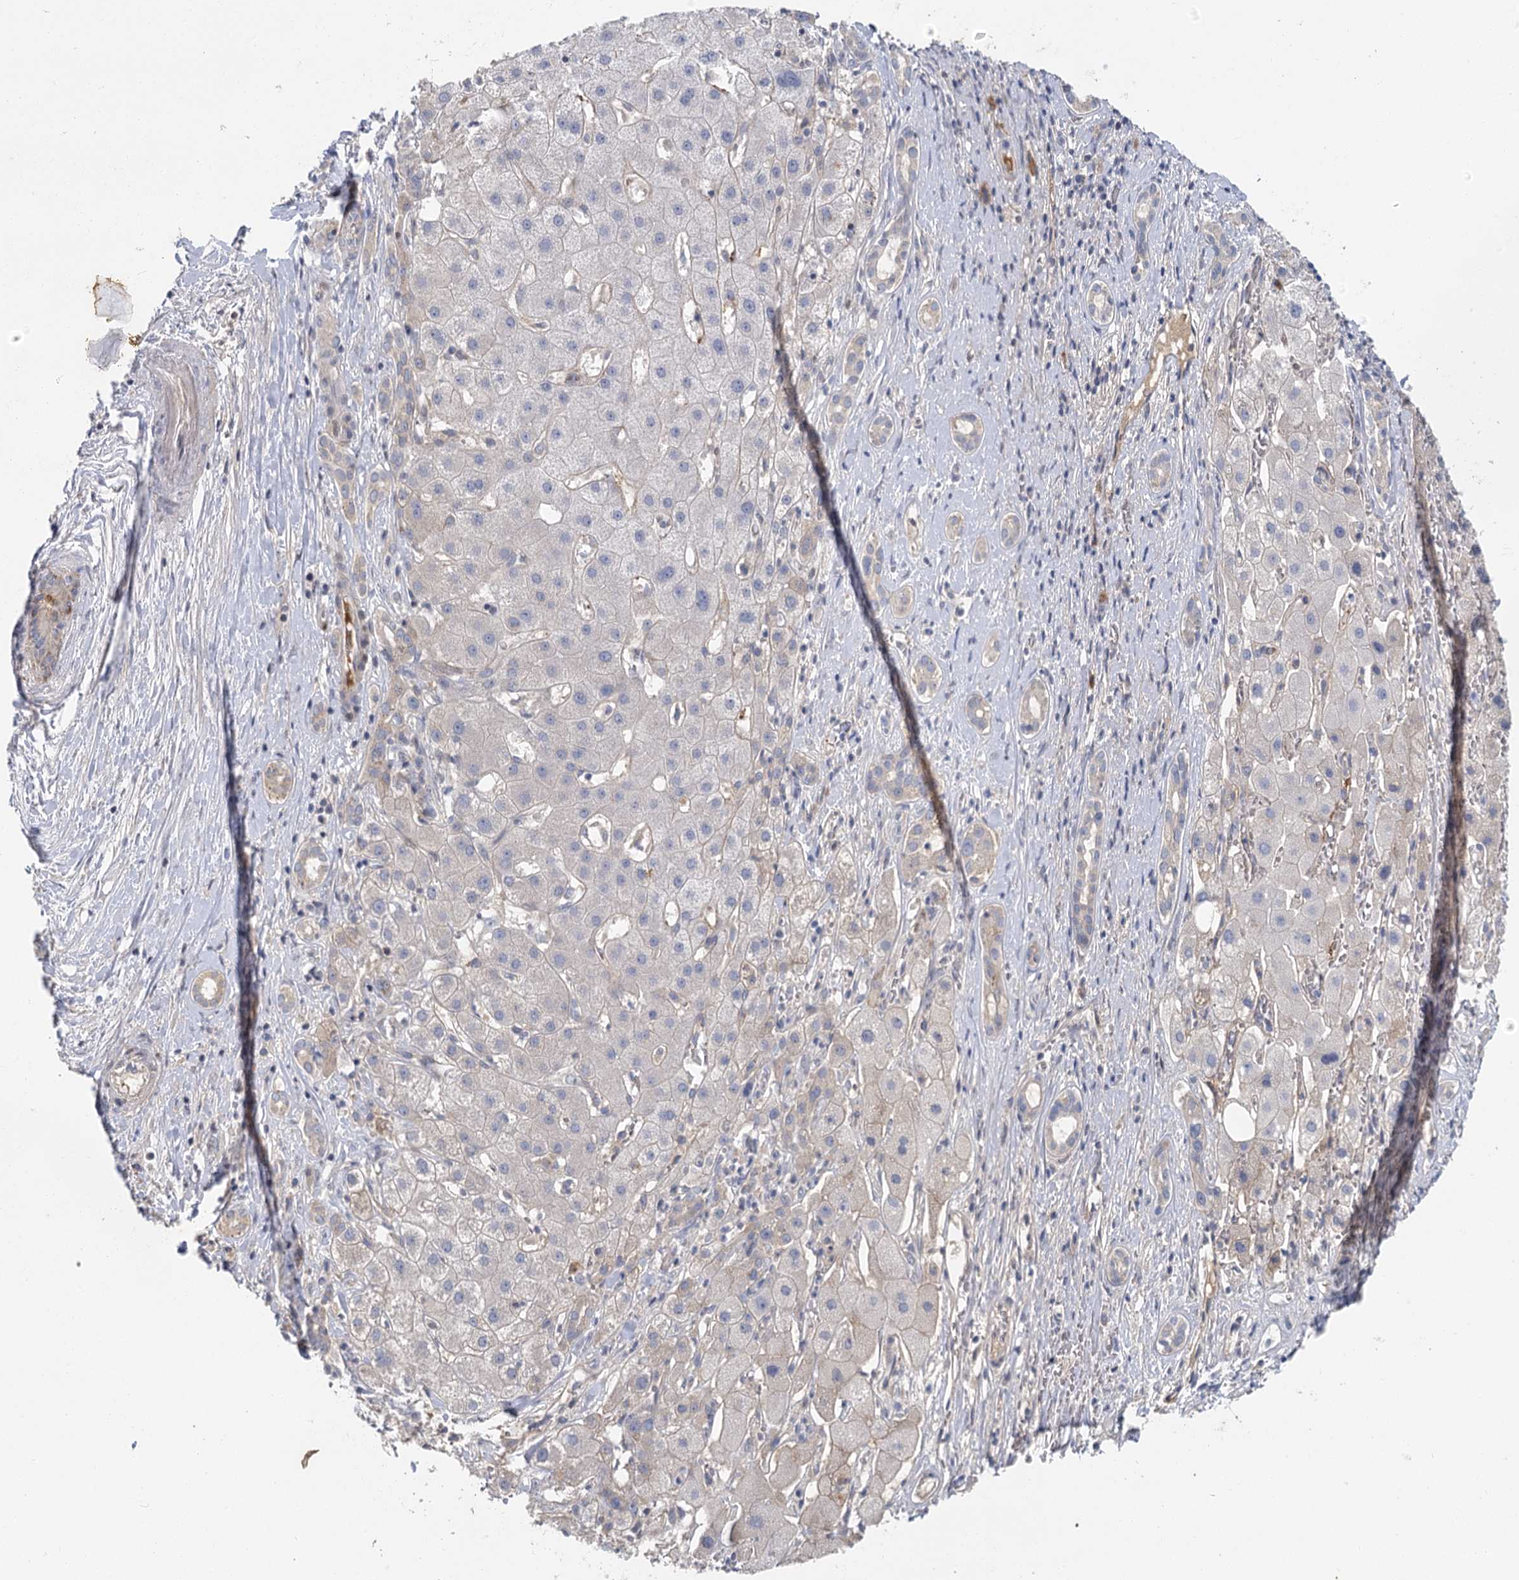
{"staining": {"intensity": "negative", "quantity": "none", "location": "none"}, "tissue": "liver cancer", "cell_type": "Tumor cells", "image_type": "cancer", "snomed": [{"axis": "morphology", "description": "Carcinoma, Hepatocellular, NOS"}, {"axis": "topography", "description": "Liver"}], "caption": "Immunohistochemistry photomicrograph of human liver hepatocellular carcinoma stained for a protein (brown), which demonstrates no positivity in tumor cells.", "gene": "IL11RA", "patient": {"sex": "male", "age": 65}}